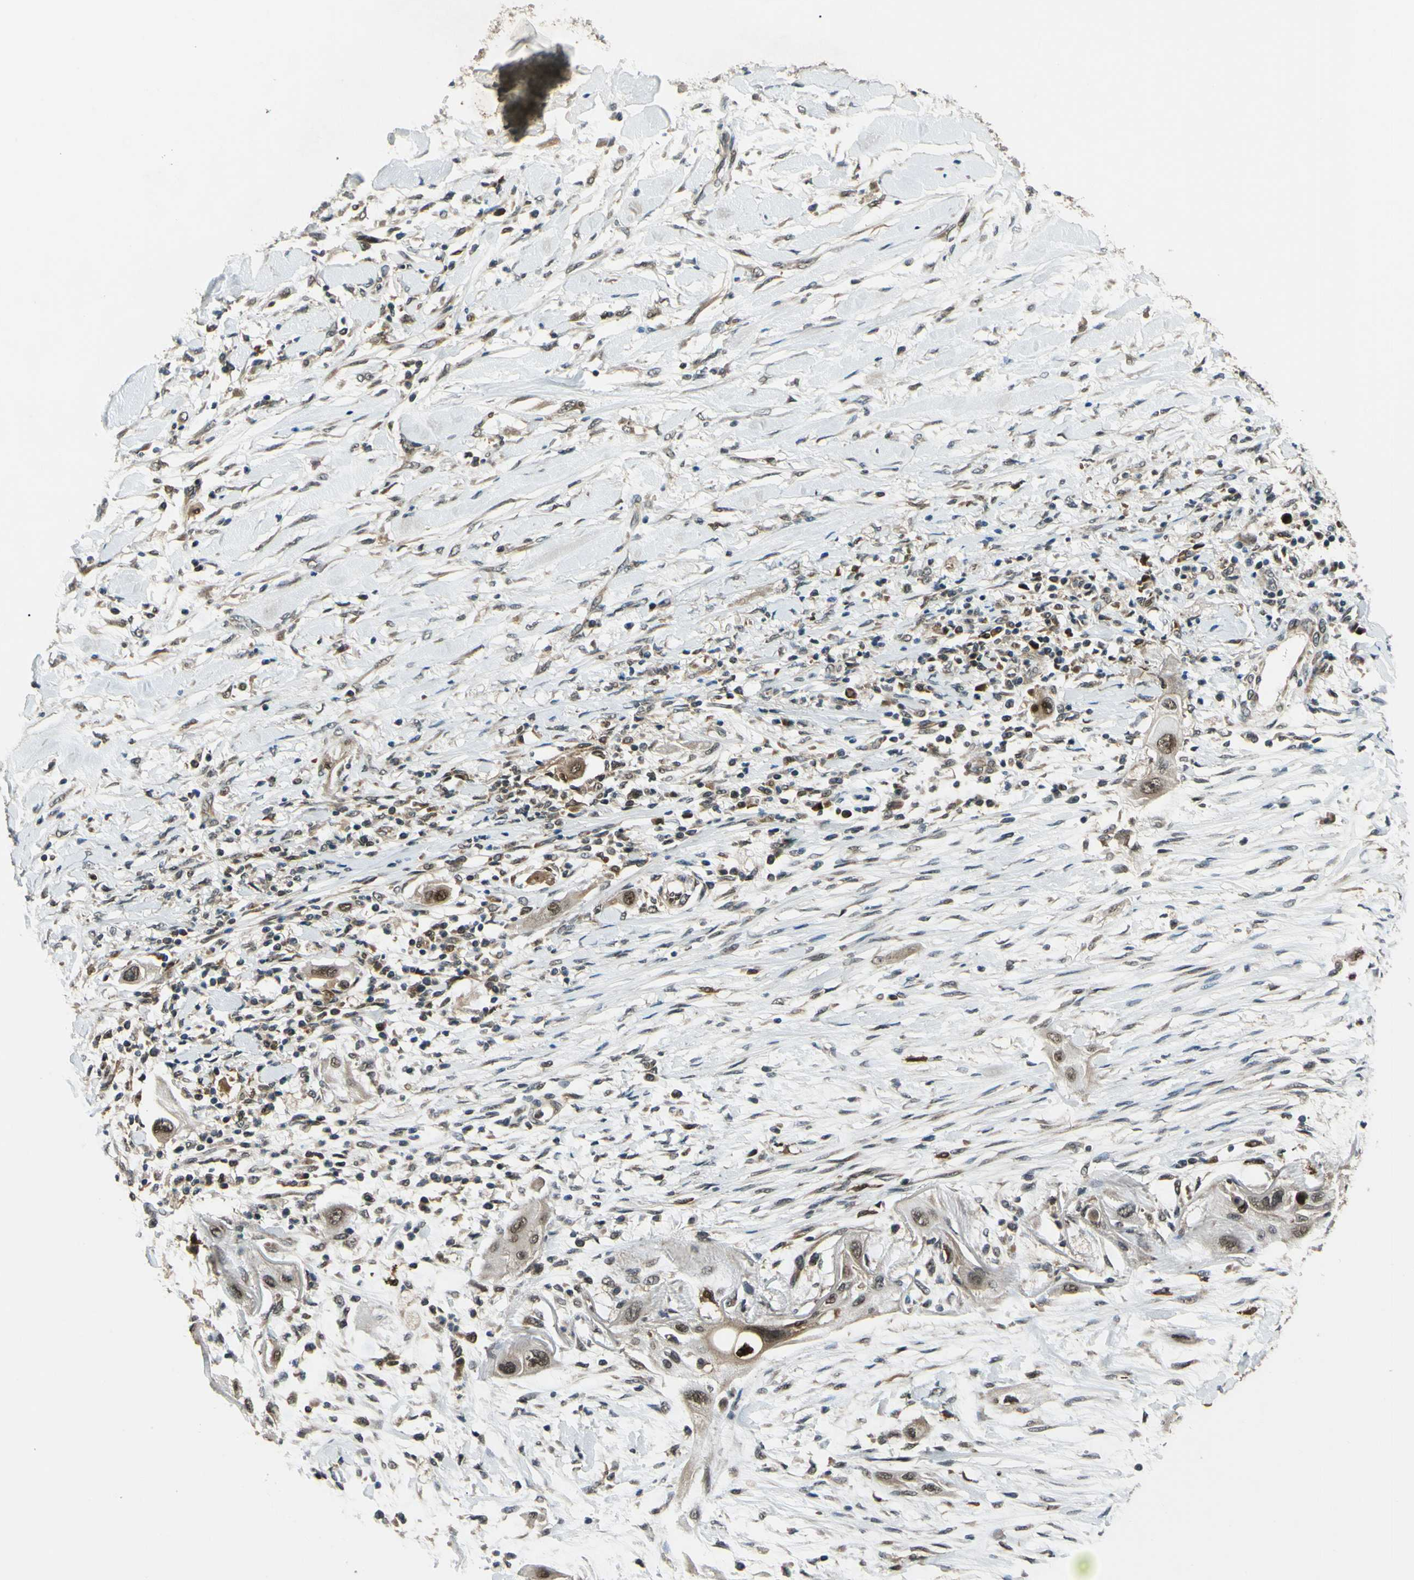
{"staining": {"intensity": "moderate", "quantity": ">75%", "location": "nuclear"}, "tissue": "lung cancer", "cell_type": "Tumor cells", "image_type": "cancer", "snomed": [{"axis": "morphology", "description": "Squamous cell carcinoma, NOS"}, {"axis": "topography", "description": "Lung"}], "caption": "Lung cancer (squamous cell carcinoma) stained with a brown dye displays moderate nuclear positive staining in about >75% of tumor cells.", "gene": "ABCC8", "patient": {"sex": "female", "age": 47}}